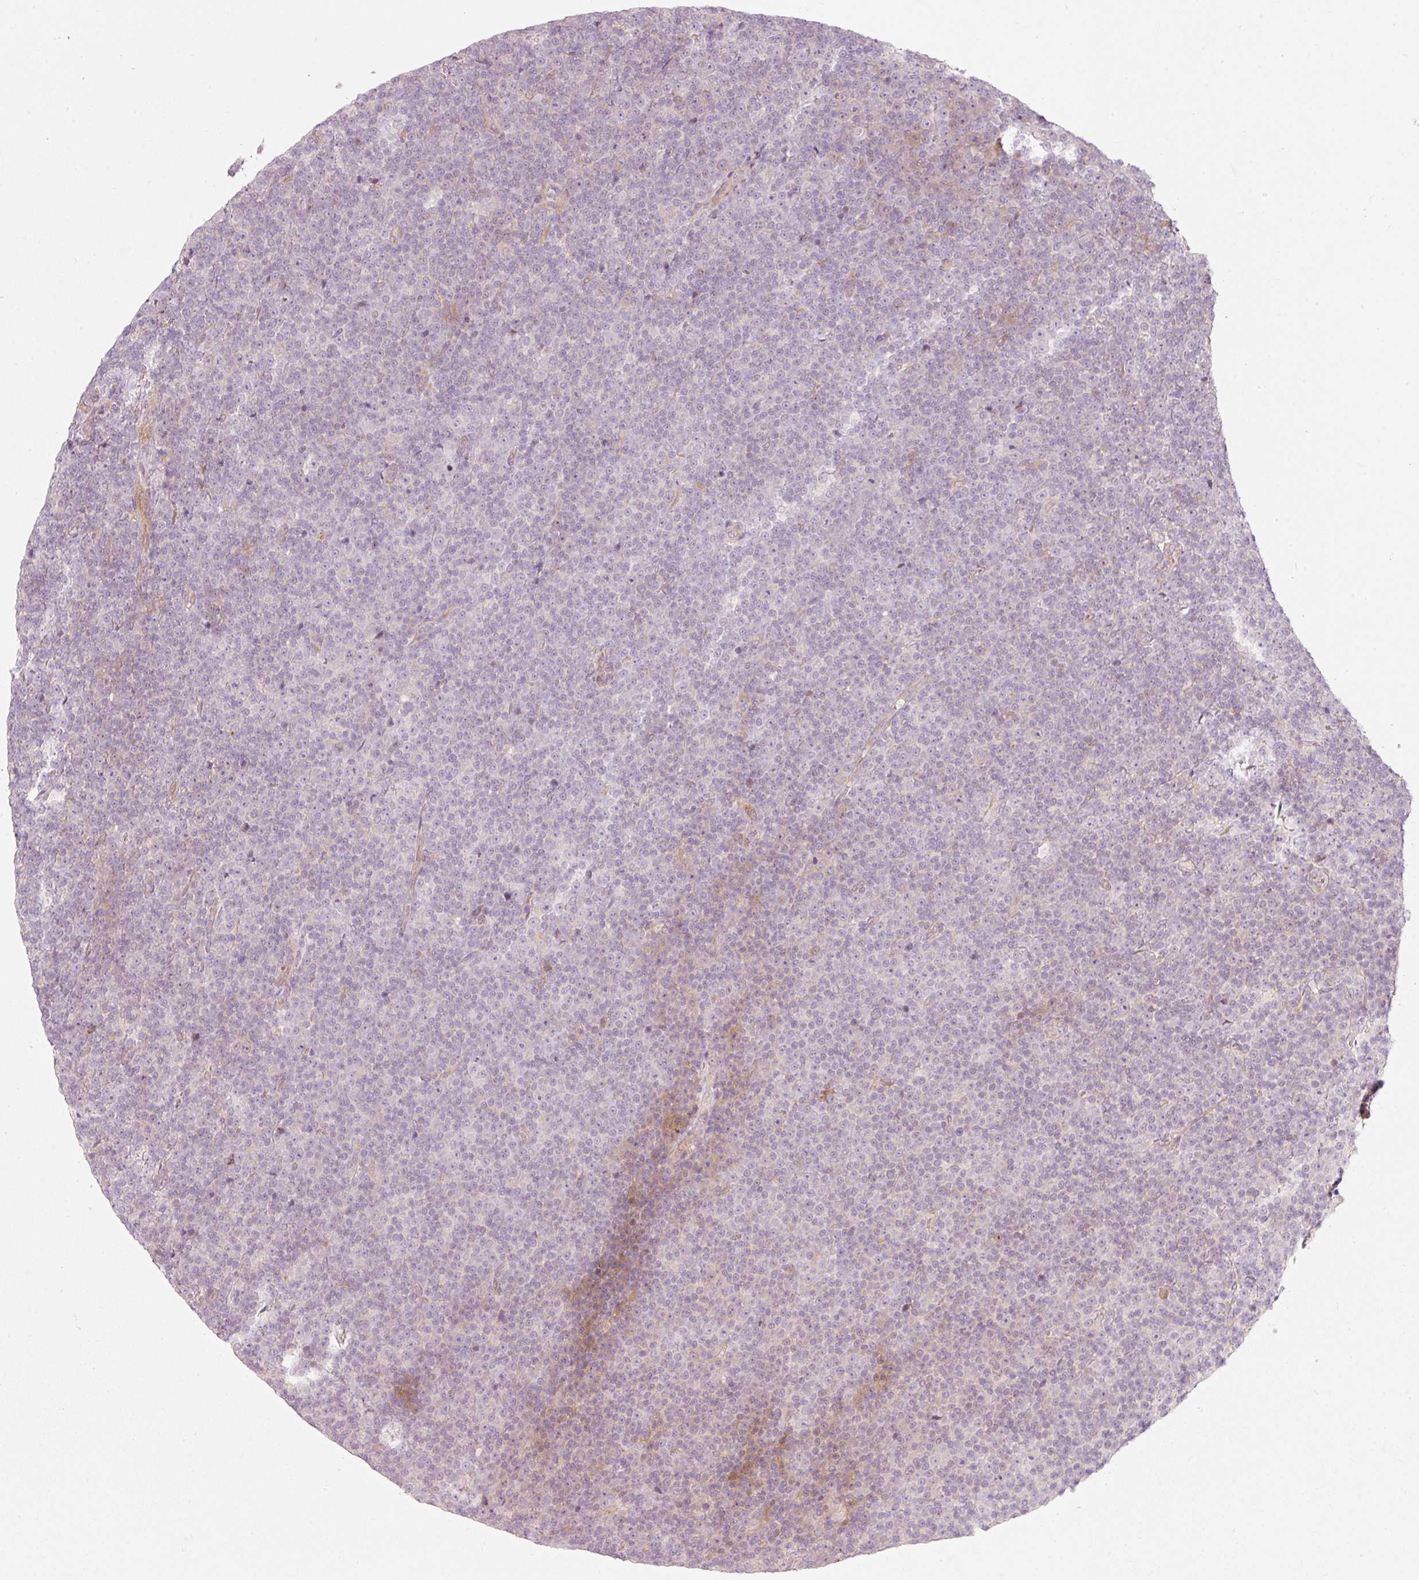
{"staining": {"intensity": "negative", "quantity": "none", "location": "none"}, "tissue": "lymphoma", "cell_type": "Tumor cells", "image_type": "cancer", "snomed": [{"axis": "morphology", "description": "Malignant lymphoma, non-Hodgkin's type, Low grade"}, {"axis": "topography", "description": "Lymph node"}], "caption": "Malignant lymphoma, non-Hodgkin's type (low-grade) stained for a protein using IHC shows no positivity tumor cells.", "gene": "SLC20A1", "patient": {"sex": "female", "age": 67}}